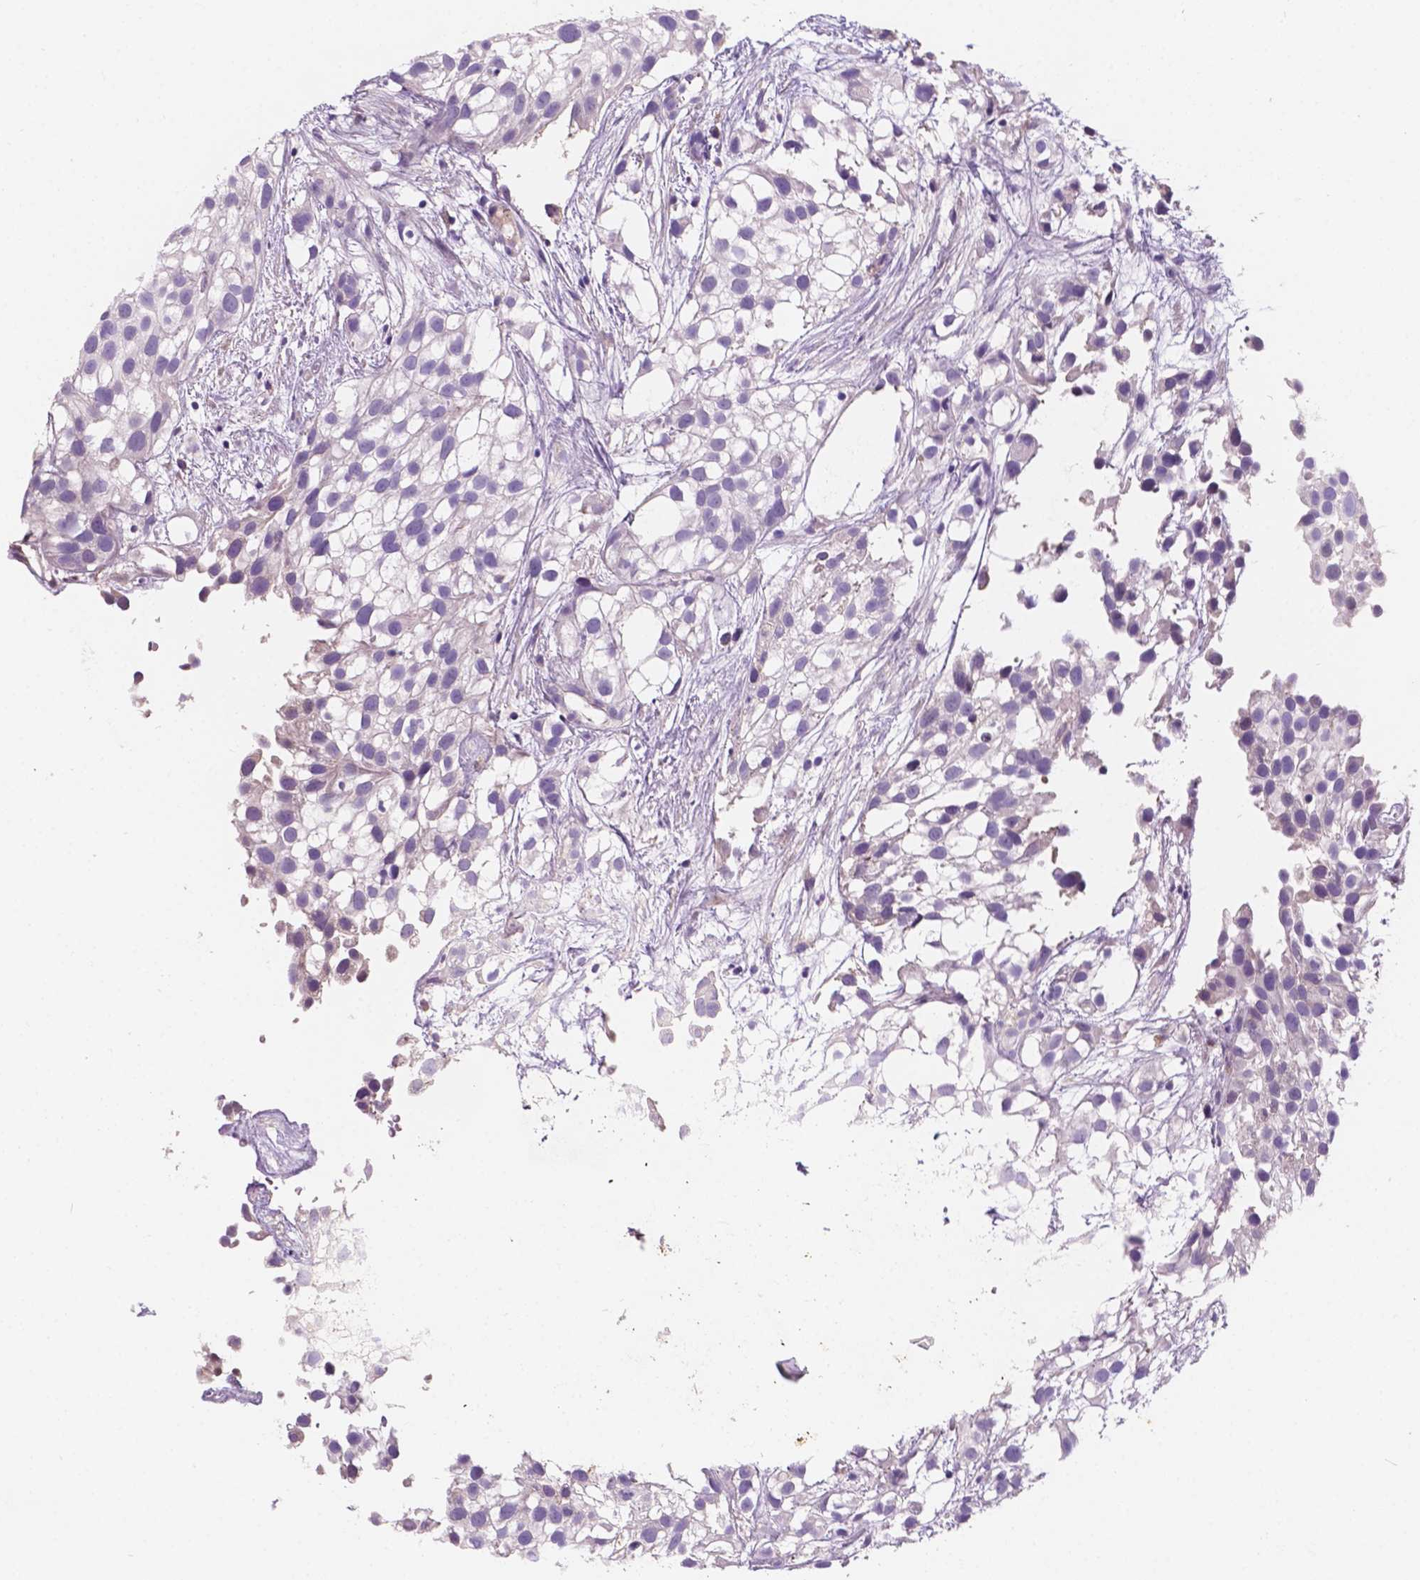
{"staining": {"intensity": "negative", "quantity": "none", "location": "none"}, "tissue": "urothelial cancer", "cell_type": "Tumor cells", "image_type": "cancer", "snomed": [{"axis": "morphology", "description": "Urothelial carcinoma, High grade"}, {"axis": "topography", "description": "Urinary bladder"}], "caption": "Photomicrograph shows no protein staining in tumor cells of high-grade urothelial carcinoma tissue.", "gene": "IREB2", "patient": {"sex": "male", "age": 56}}